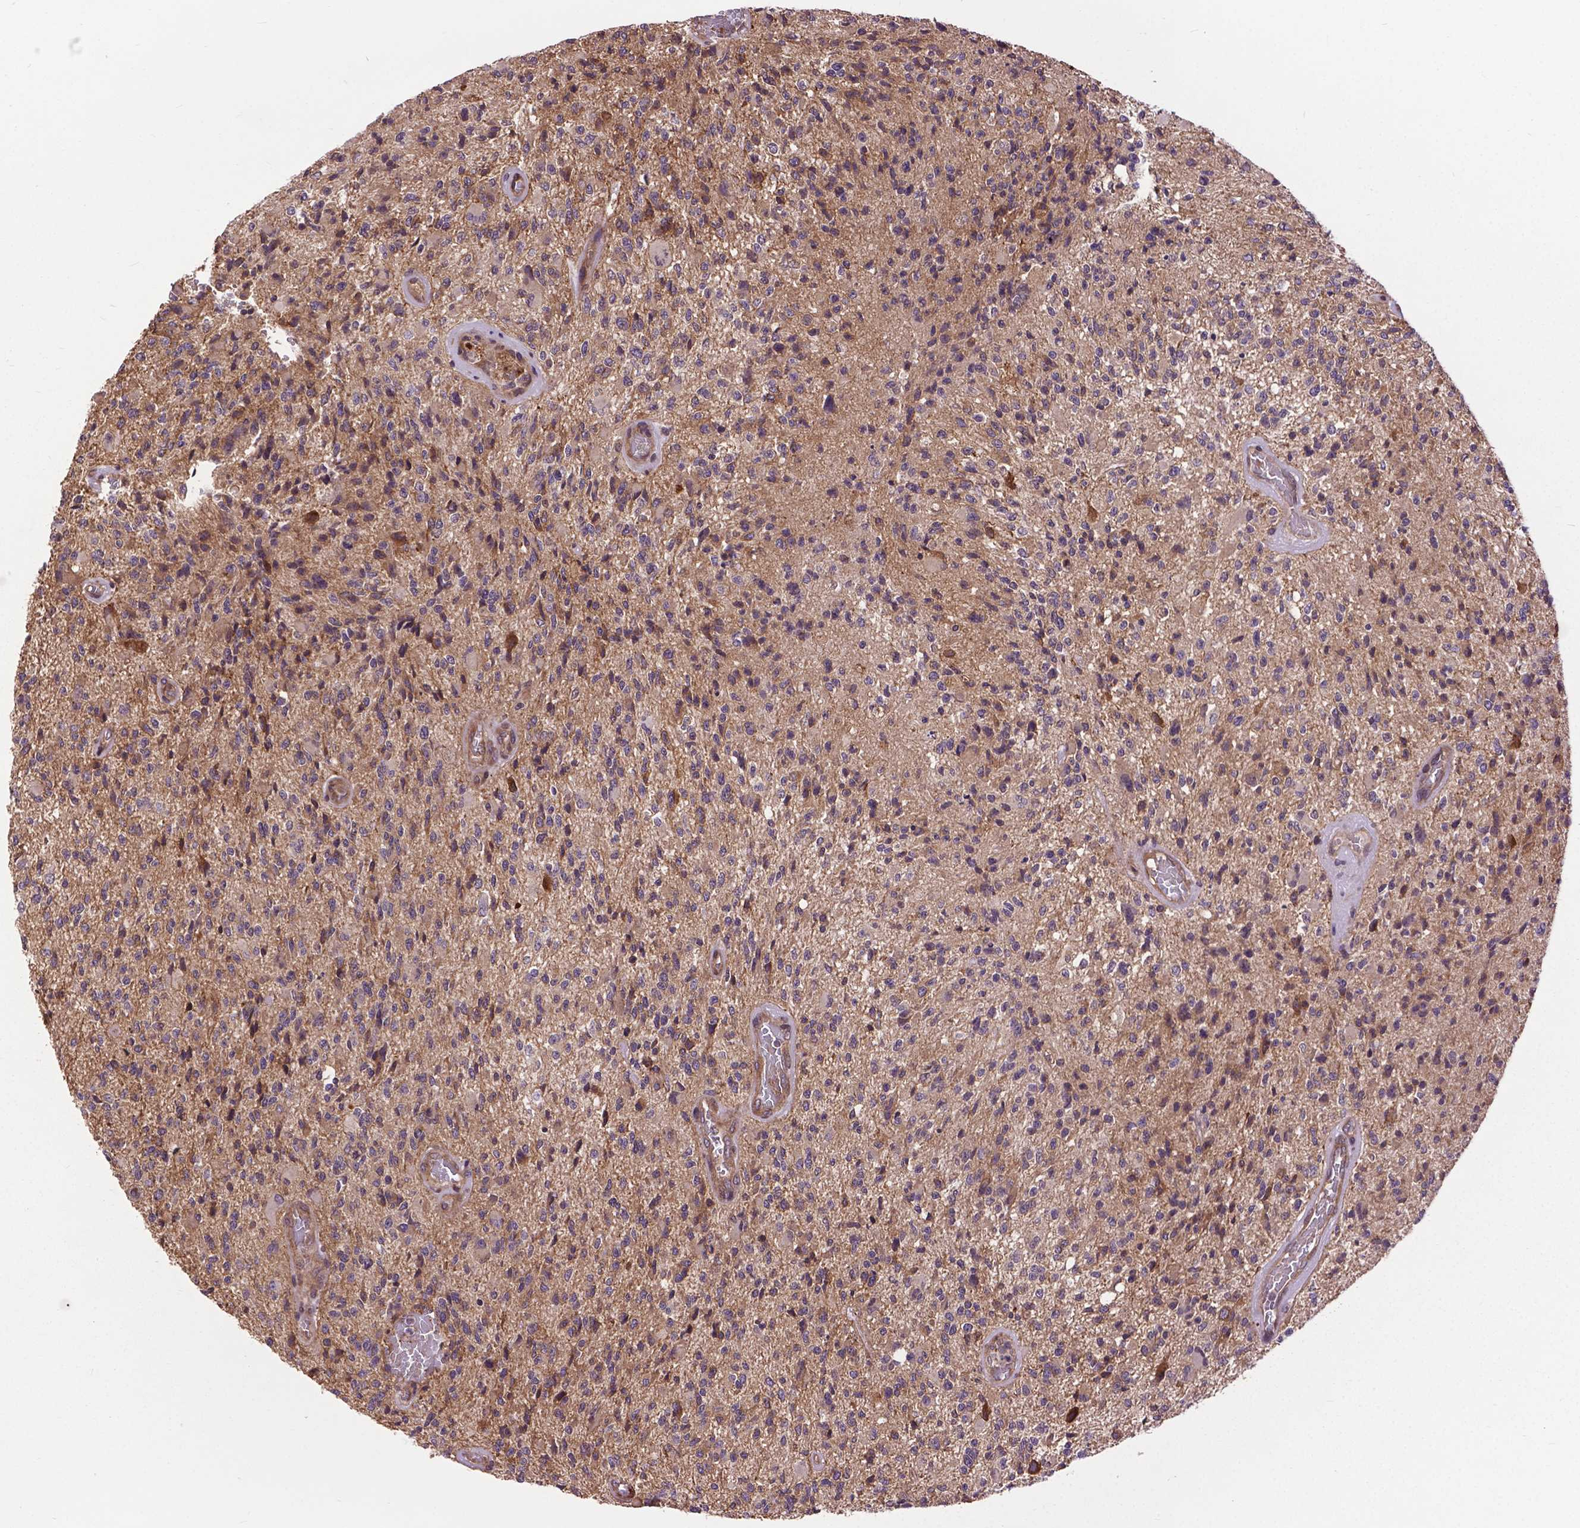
{"staining": {"intensity": "weak", "quantity": ">75%", "location": "cytoplasmic/membranous"}, "tissue": "glioma", "cell_type": "Tumor cells", "image_type": "cancer", "snomed": [{"axis": "morphology", "description": "Glioma, malignant, High grade"}, {"axis": "topography", "description": "Brain"}], "caption": "Brown immunohistochemical staining in human malignant glioma (high-grade) shows weak cytoplasmic/membranous staining in approximately >75% of tumor cells.", "gene": "ZNF616", "patient": {"sex": "female", "age": 63}}